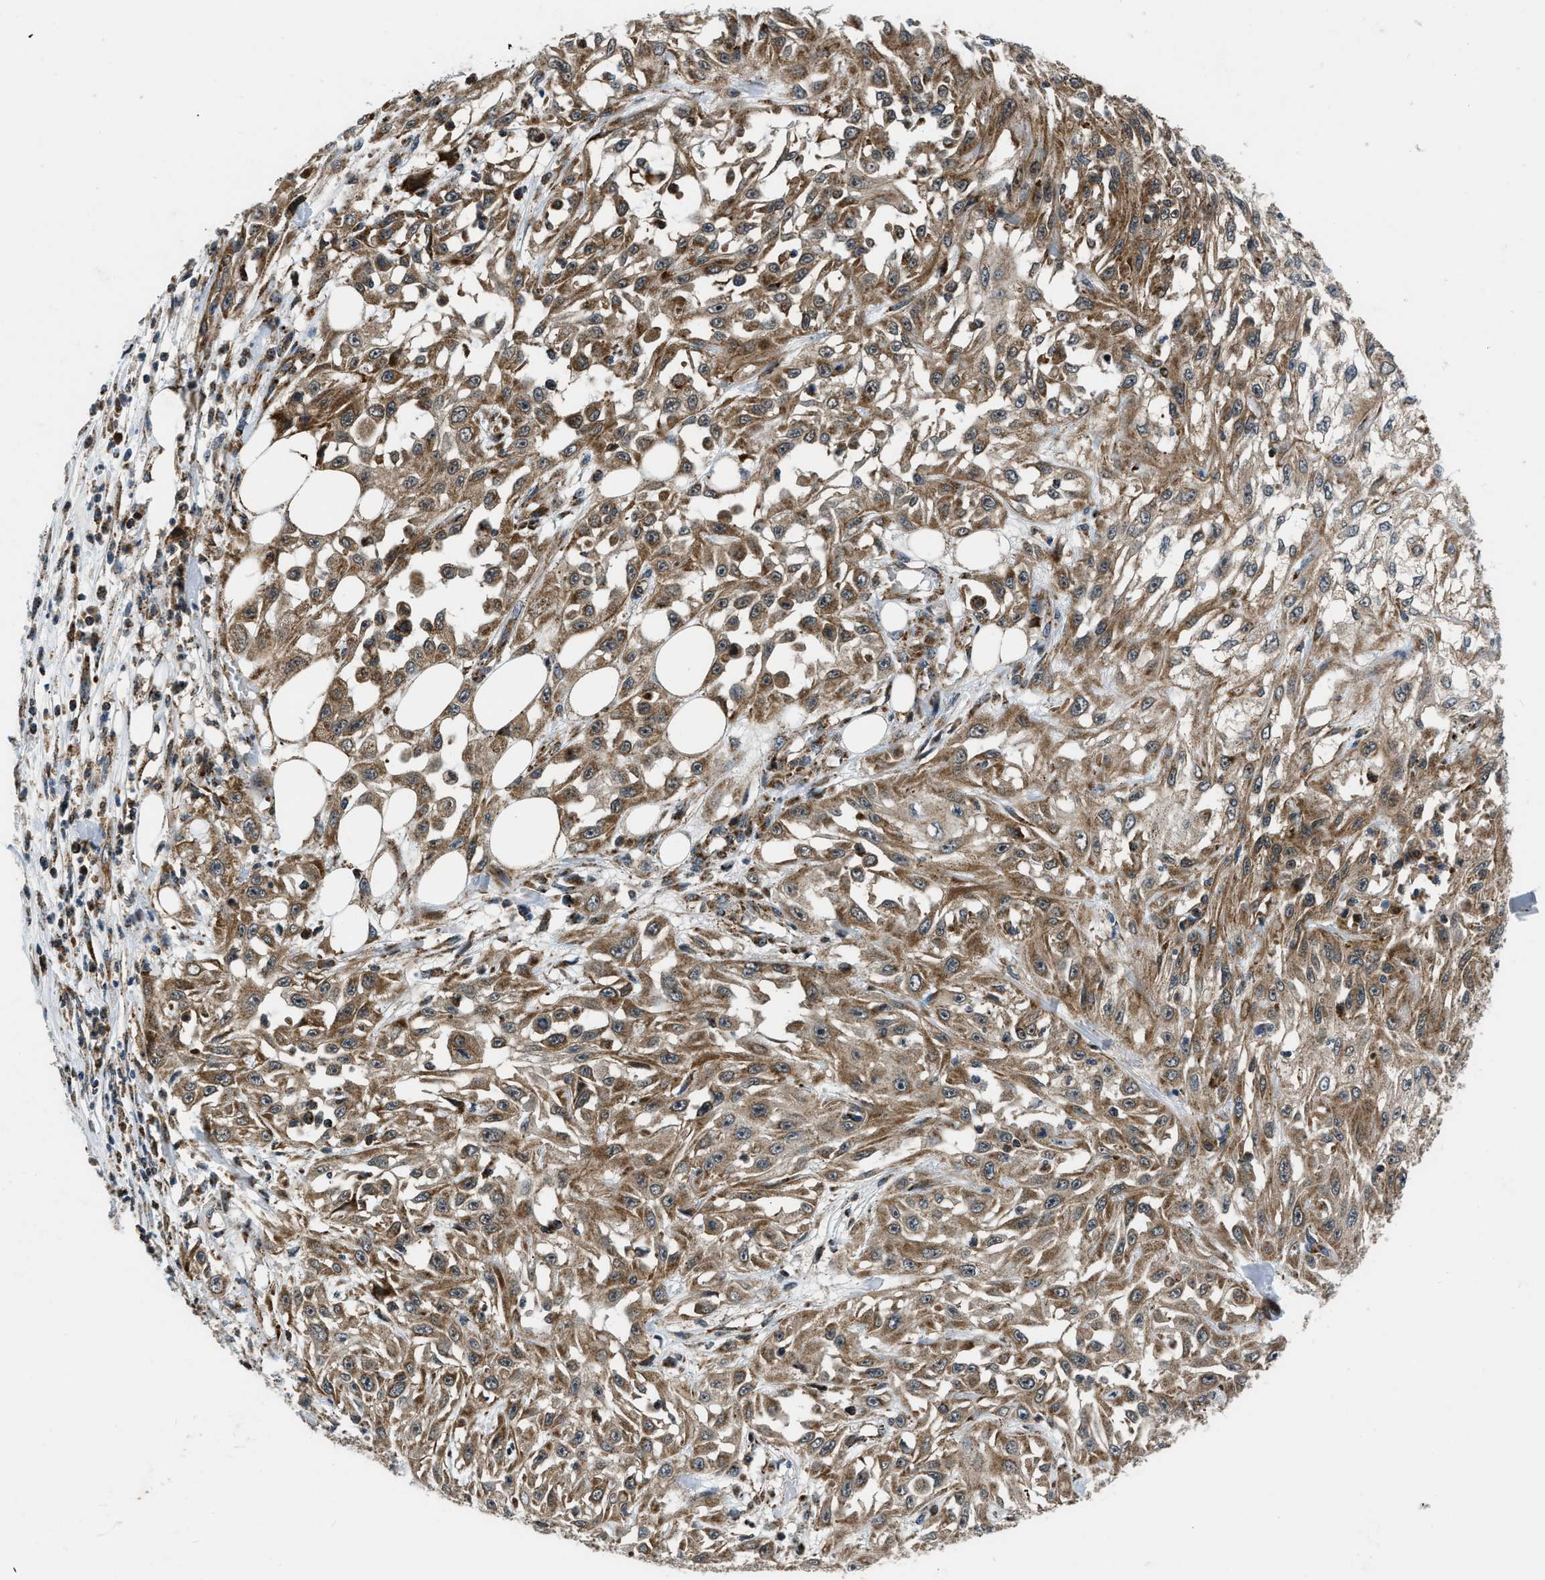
{"staining": {"intensity": "moderate", "quantity": ">75%", "location": "cytoplasmic/membranous"}, "tissue": "skin cancer", "cell_type": "Tumor cells", "image_type": "cancer", "snomed": [{"axis": "morphology", "description": "Squamous cell carcinoma, NOS"}, {"axis": "morphology", "description": "Squamous cell carcinoma, metastatic, NOS"}, {"axis": "topography", "description": "Skin"}, {"axis": "topography", "description": "Lymph node"}], "caption": "Immunohistochemistry (IHC) of skin squamous cell carcinoma displays medium levels of moderate cytoplasmic/membranous expression in about >75% of tumor cells.", "gene": "GSDME", "patient": {"sex": "male", "age": 75}}